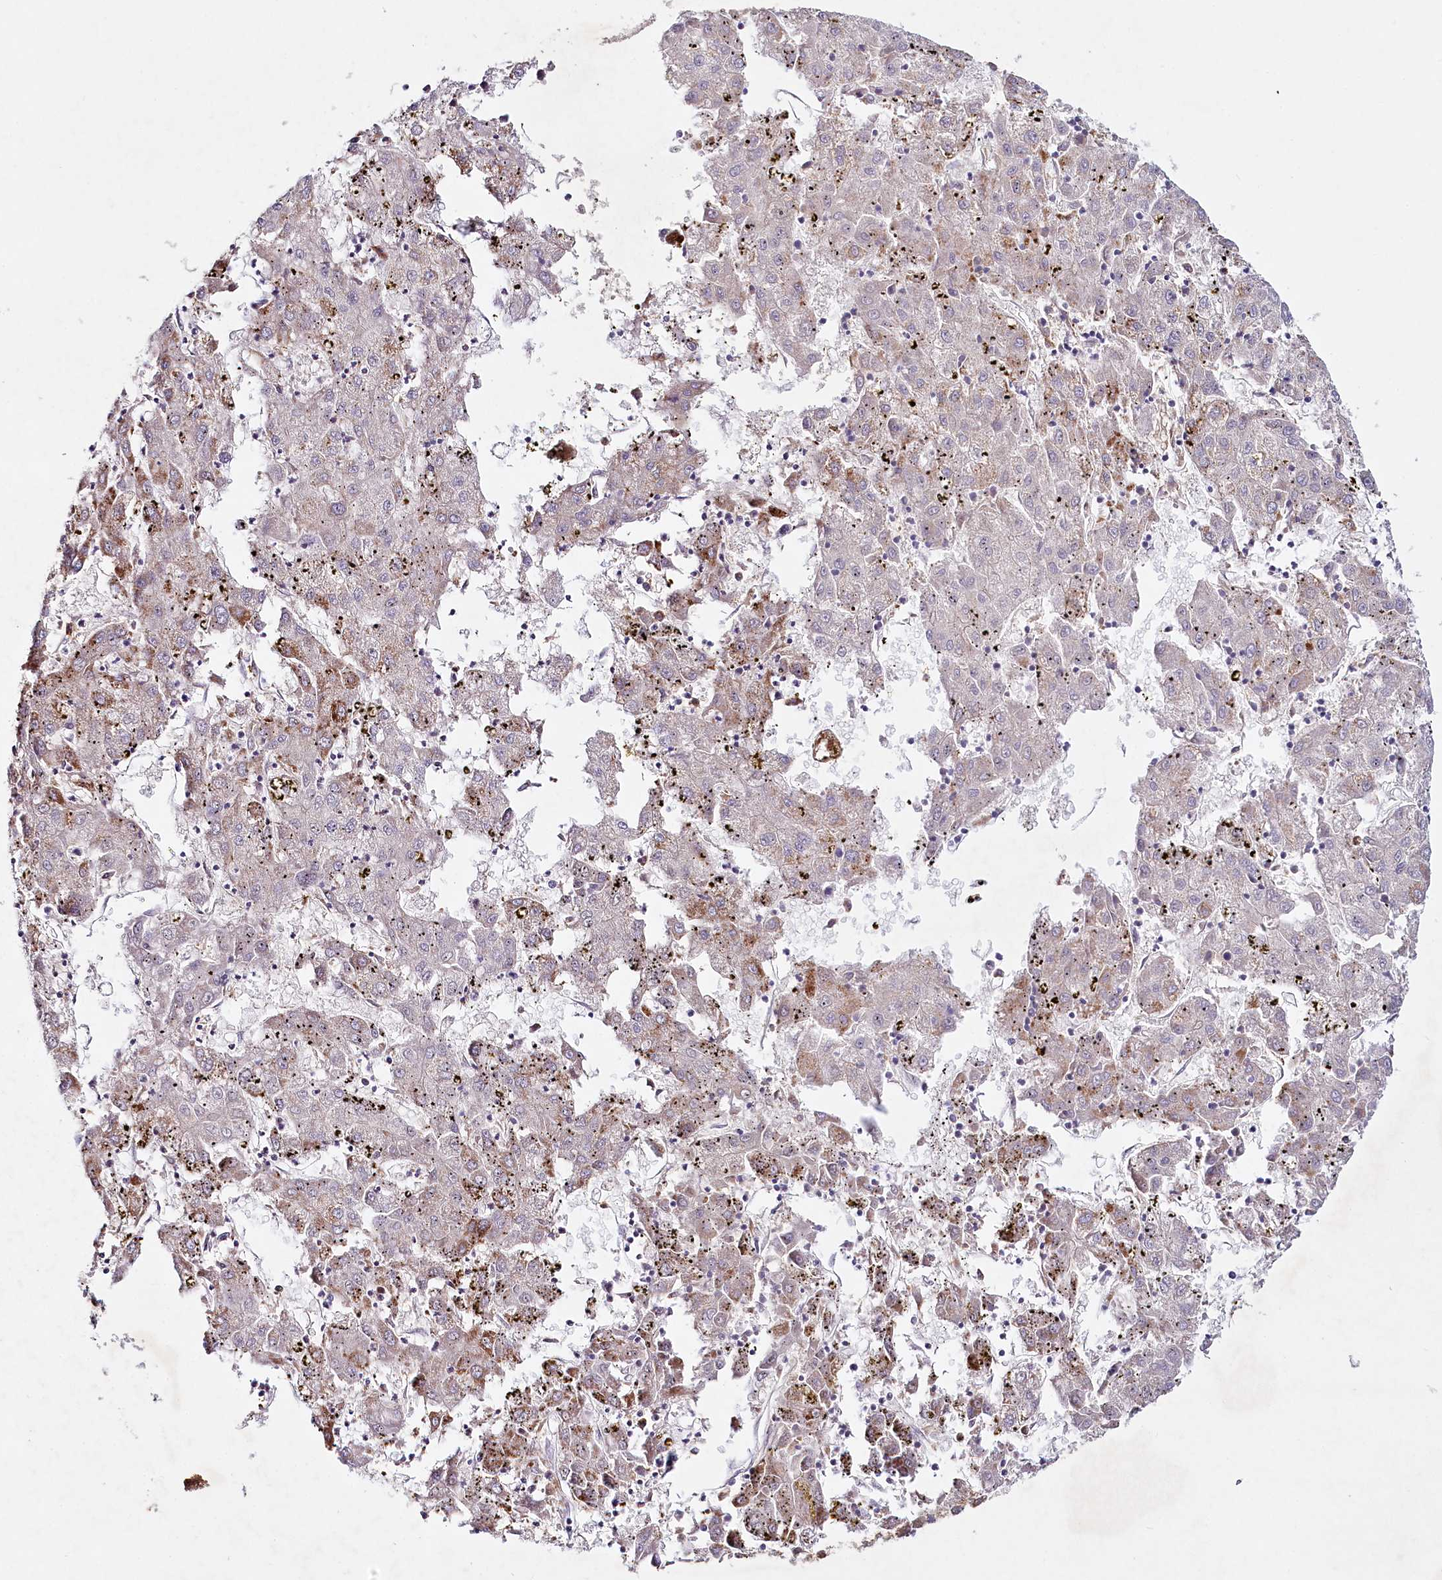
{"staining": {"intensity": "weak", "quantity": "25%-75%", "location": "cytoplasmic/membranous"}, "tissue": "liver cancer", "cell_type": "Tumor cells", "image_type": "cancer", "snomed": [{"axis": "morphology", "description": "Carcinoma, Hepatocellular, NOS"}, {"axis": "topography", "description": "Liver"}], "caption": "Immunohistochemistry (IHC) staining of hepatocellular carcinoma (liver), which displays low levels of weak cytoplasmic/membranous staining in about 25%-75% of tumor cells indicating weak cytoplasmic/membranous protein expression. The staining was performed using DAB (3,3'-diaminobenzidine) (brown) for protein detection and nuclei were counterstained in hematoxylin (blue).", "gene": "ALDH3B1", "patient": {"sex": "male", "age": 72}}